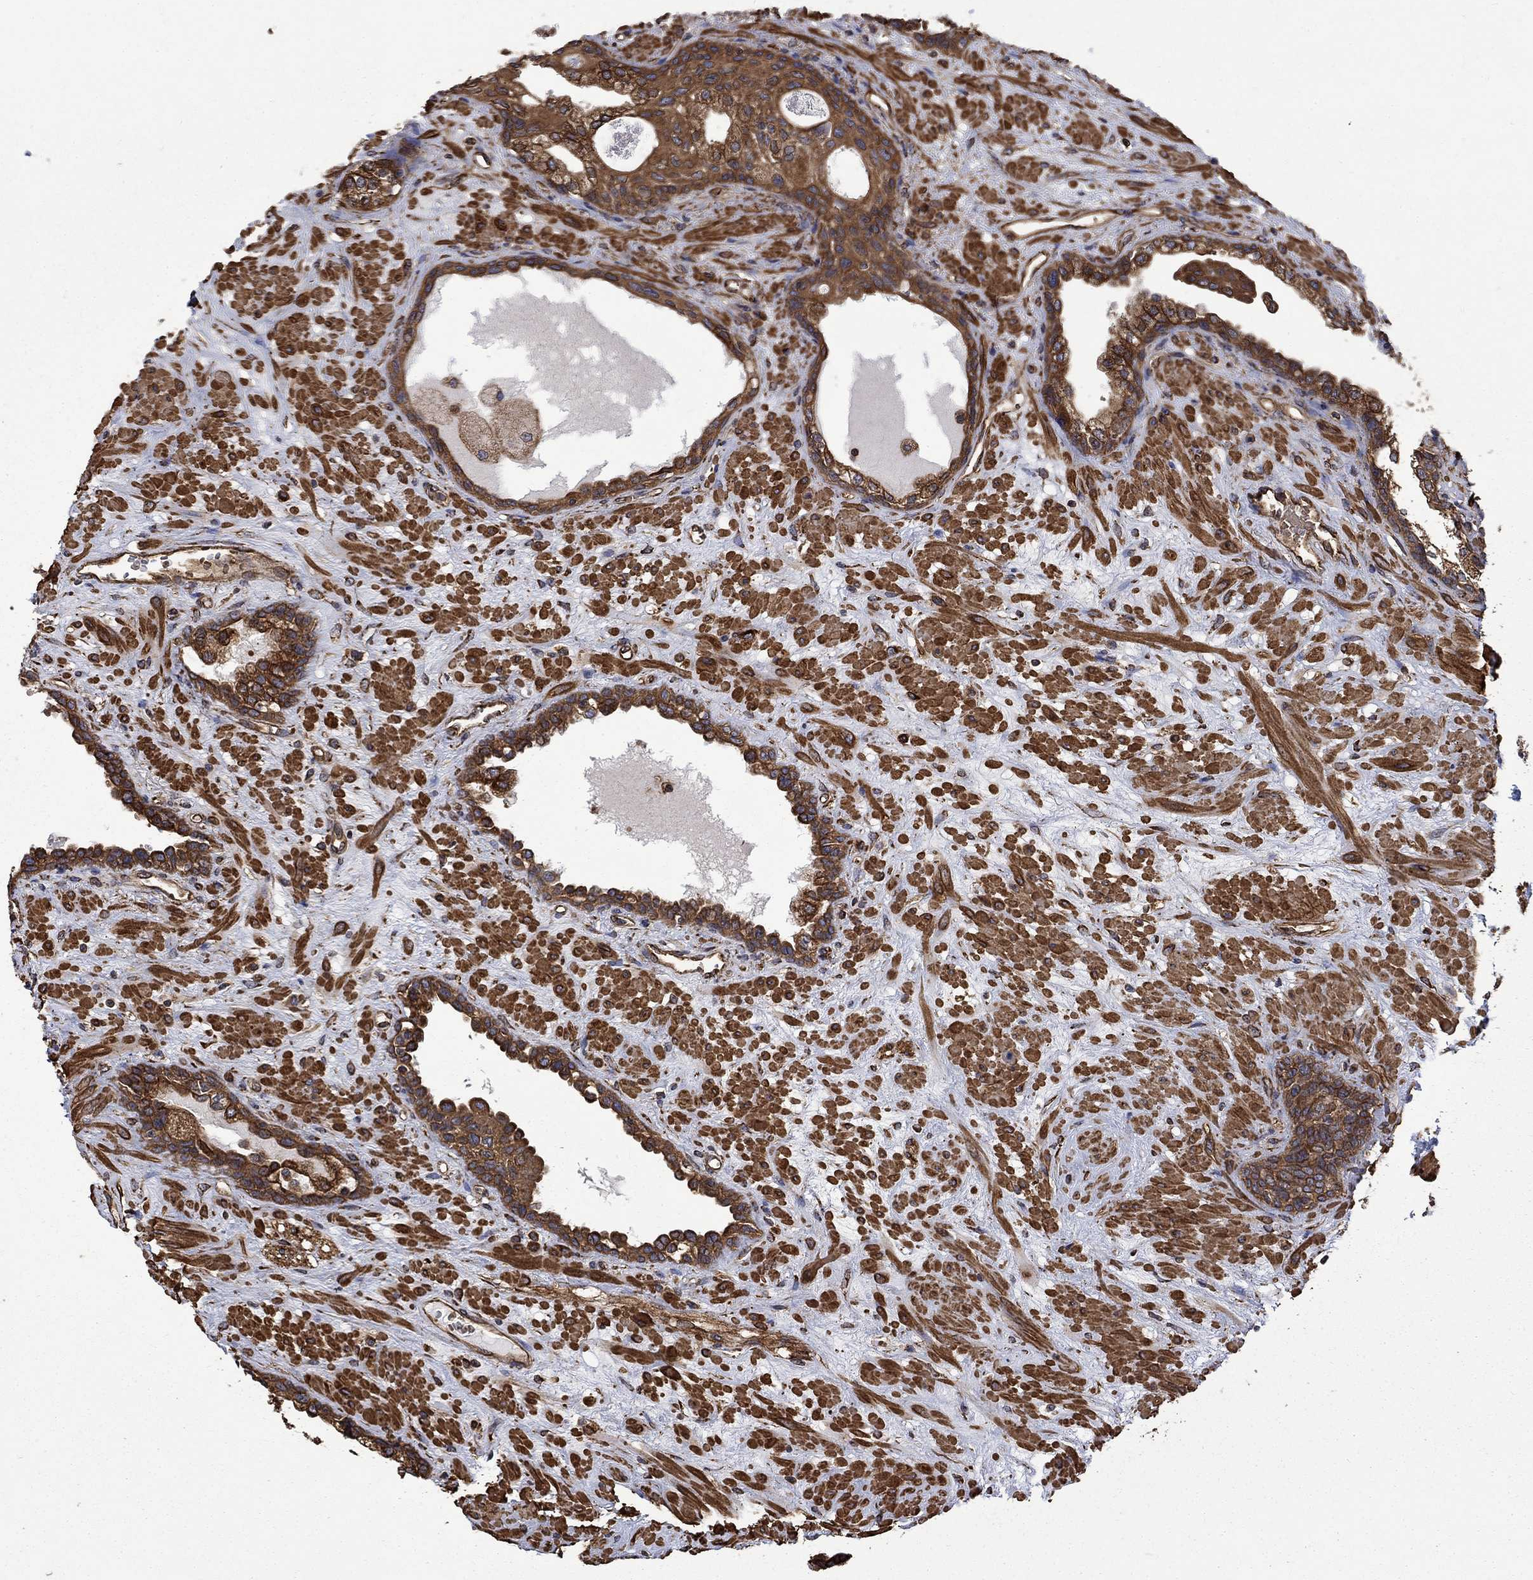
{"staining": {"intensity": "strong", "quantity": ">75%", "location": "cytoplasmic/membranous"}, "tissue": "prostate", "cell_type": "Glandular cells", "image_type": "normal", "snomed": [{"axis": "morphology", "description": "Normal tissue, NOS"}, {"axis": "topography", "description": "Prostate"}], "caption": "Protein expression analysis of normal human prostate reveals strong cytoplasmic/membranous staining in about >75% of glandular cells.", "gene": "CUTC", "patient": {"sex": "male", "age": 63}}